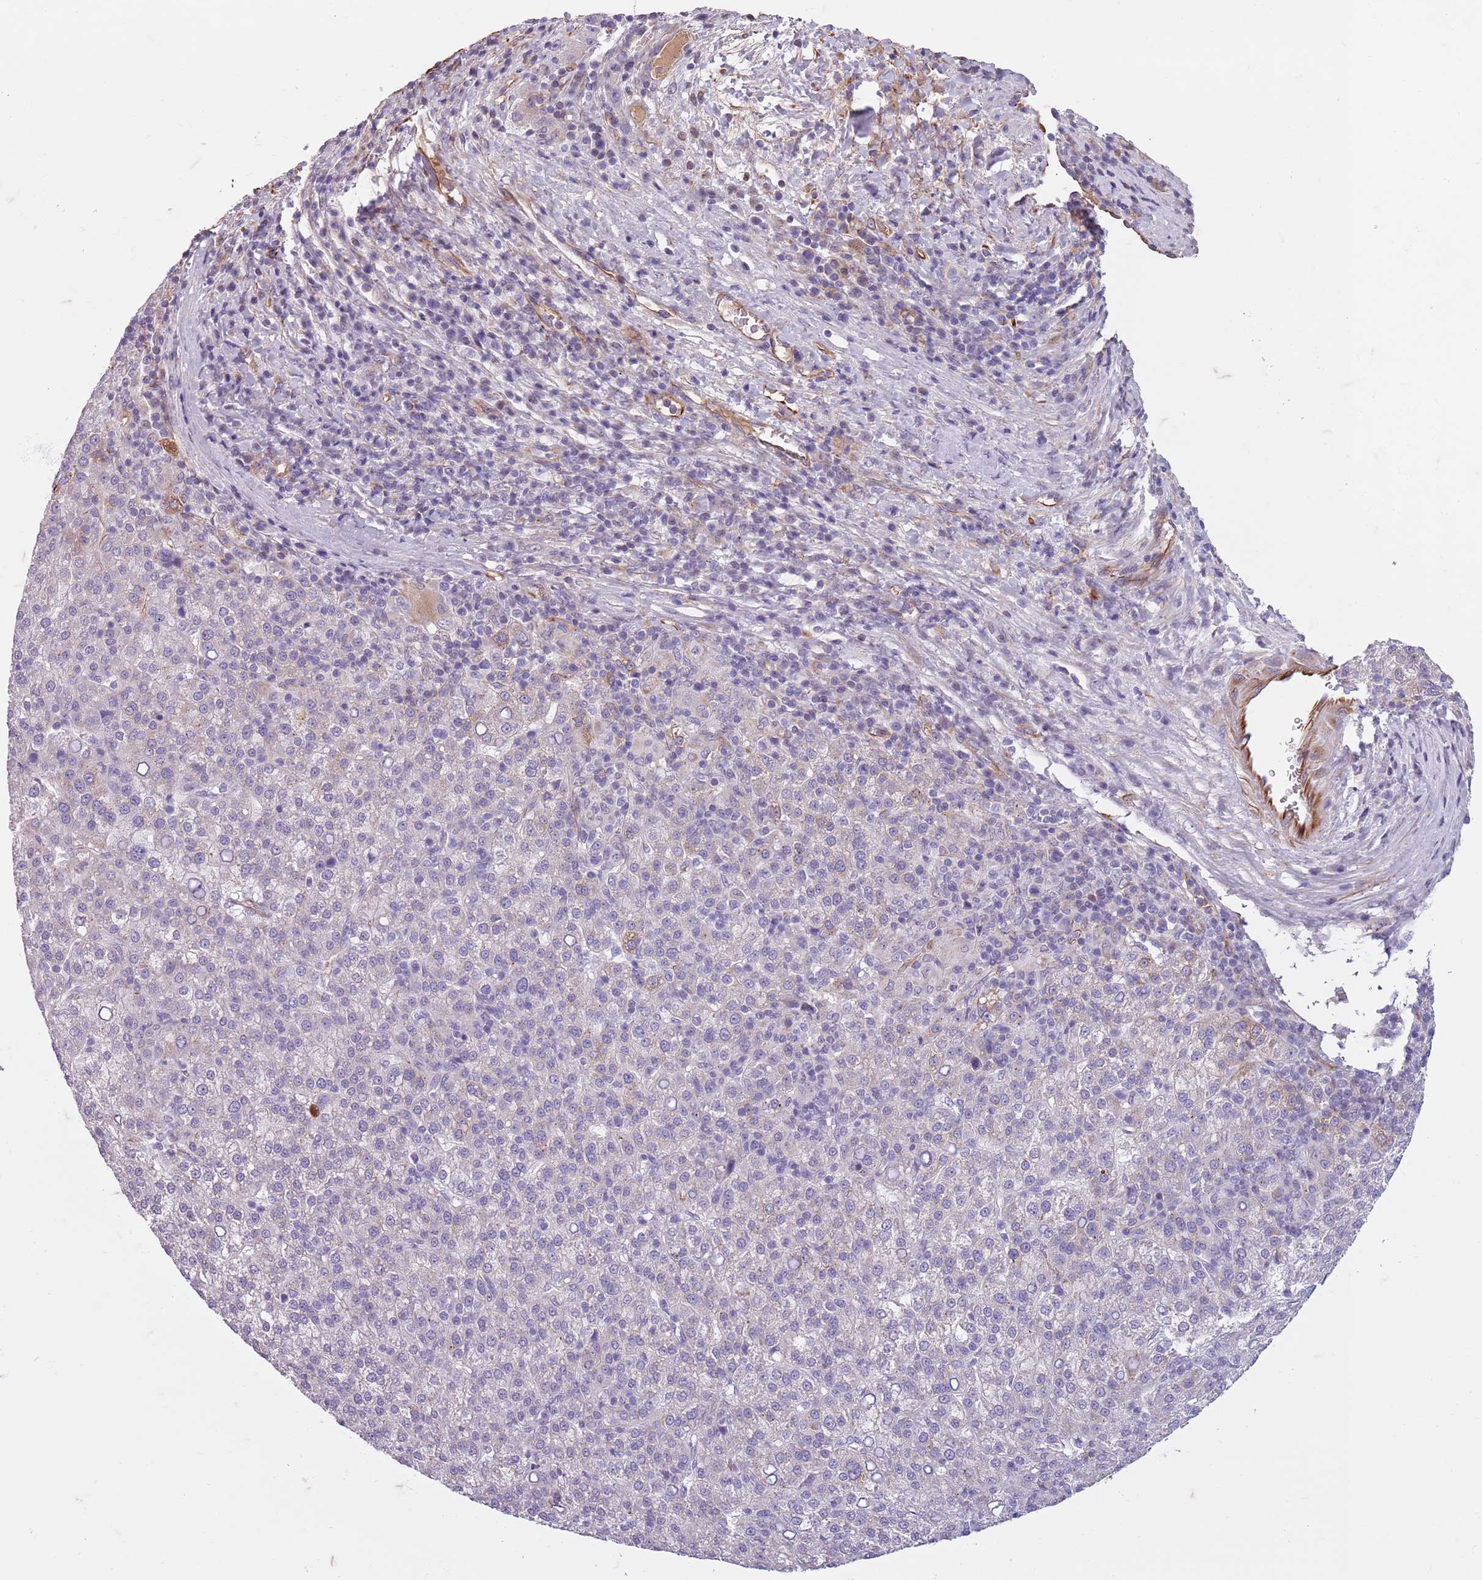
{"staining": {"intensity": "negative", "quantity": "none", "location": "none"}, "tissue": "liver cancer", "cell_type": "Tumor cells", "image_type": "cancer", "snomed": [{"axis": "morphology", "description": "Carcinoma, Hepatocellular, NOS"}, {"axis": "topography", "description": "Liver"}], "caption": "Protein analysis of hepatocellular carcinoma (liver) displays no significant positivity in tumor cells.", "gene": "TAS2R38", "patient": {"sex": "female", "age": 58}}